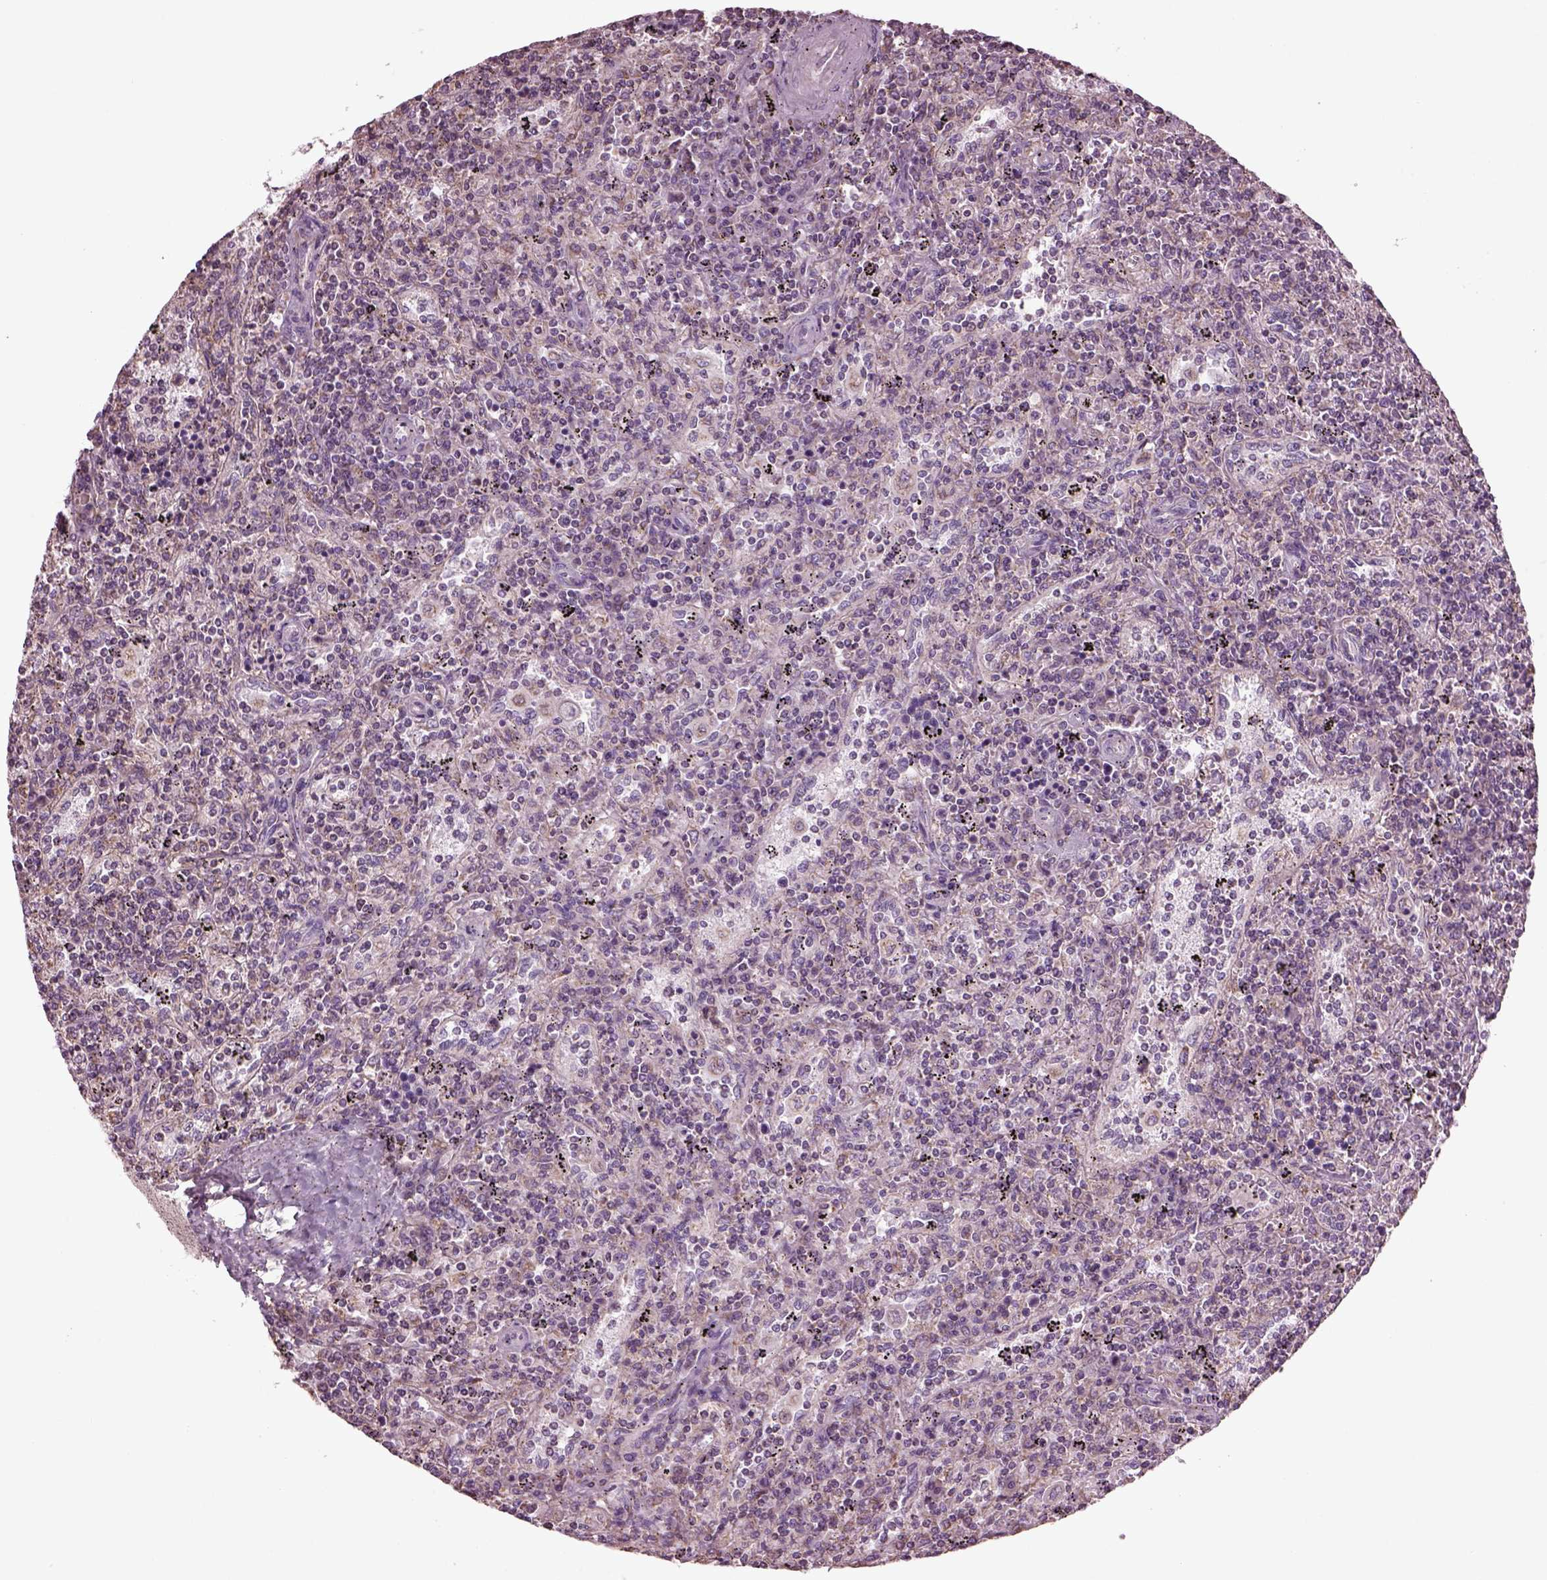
{"staining": {"intensity": "negative", "quantity": "none", "location": "none"}, "tissue": "lymphoma", "cell_type": "Tumor cells", "image_type": "cancer", "snomed": [{"axis": "morphology", "description": "Malignant lymphoma, non-Hodgkin's type, Low grade"}, {"axis": "topography", "description": "Spleen"}], "caption": "The micrograph demonstrates no significant staining in tumor cells of low-grade malignant lymphoma, non-Hodgkin's type.", "gene": "SPATA7", "patient": {"sex": "male", "age": 62}}